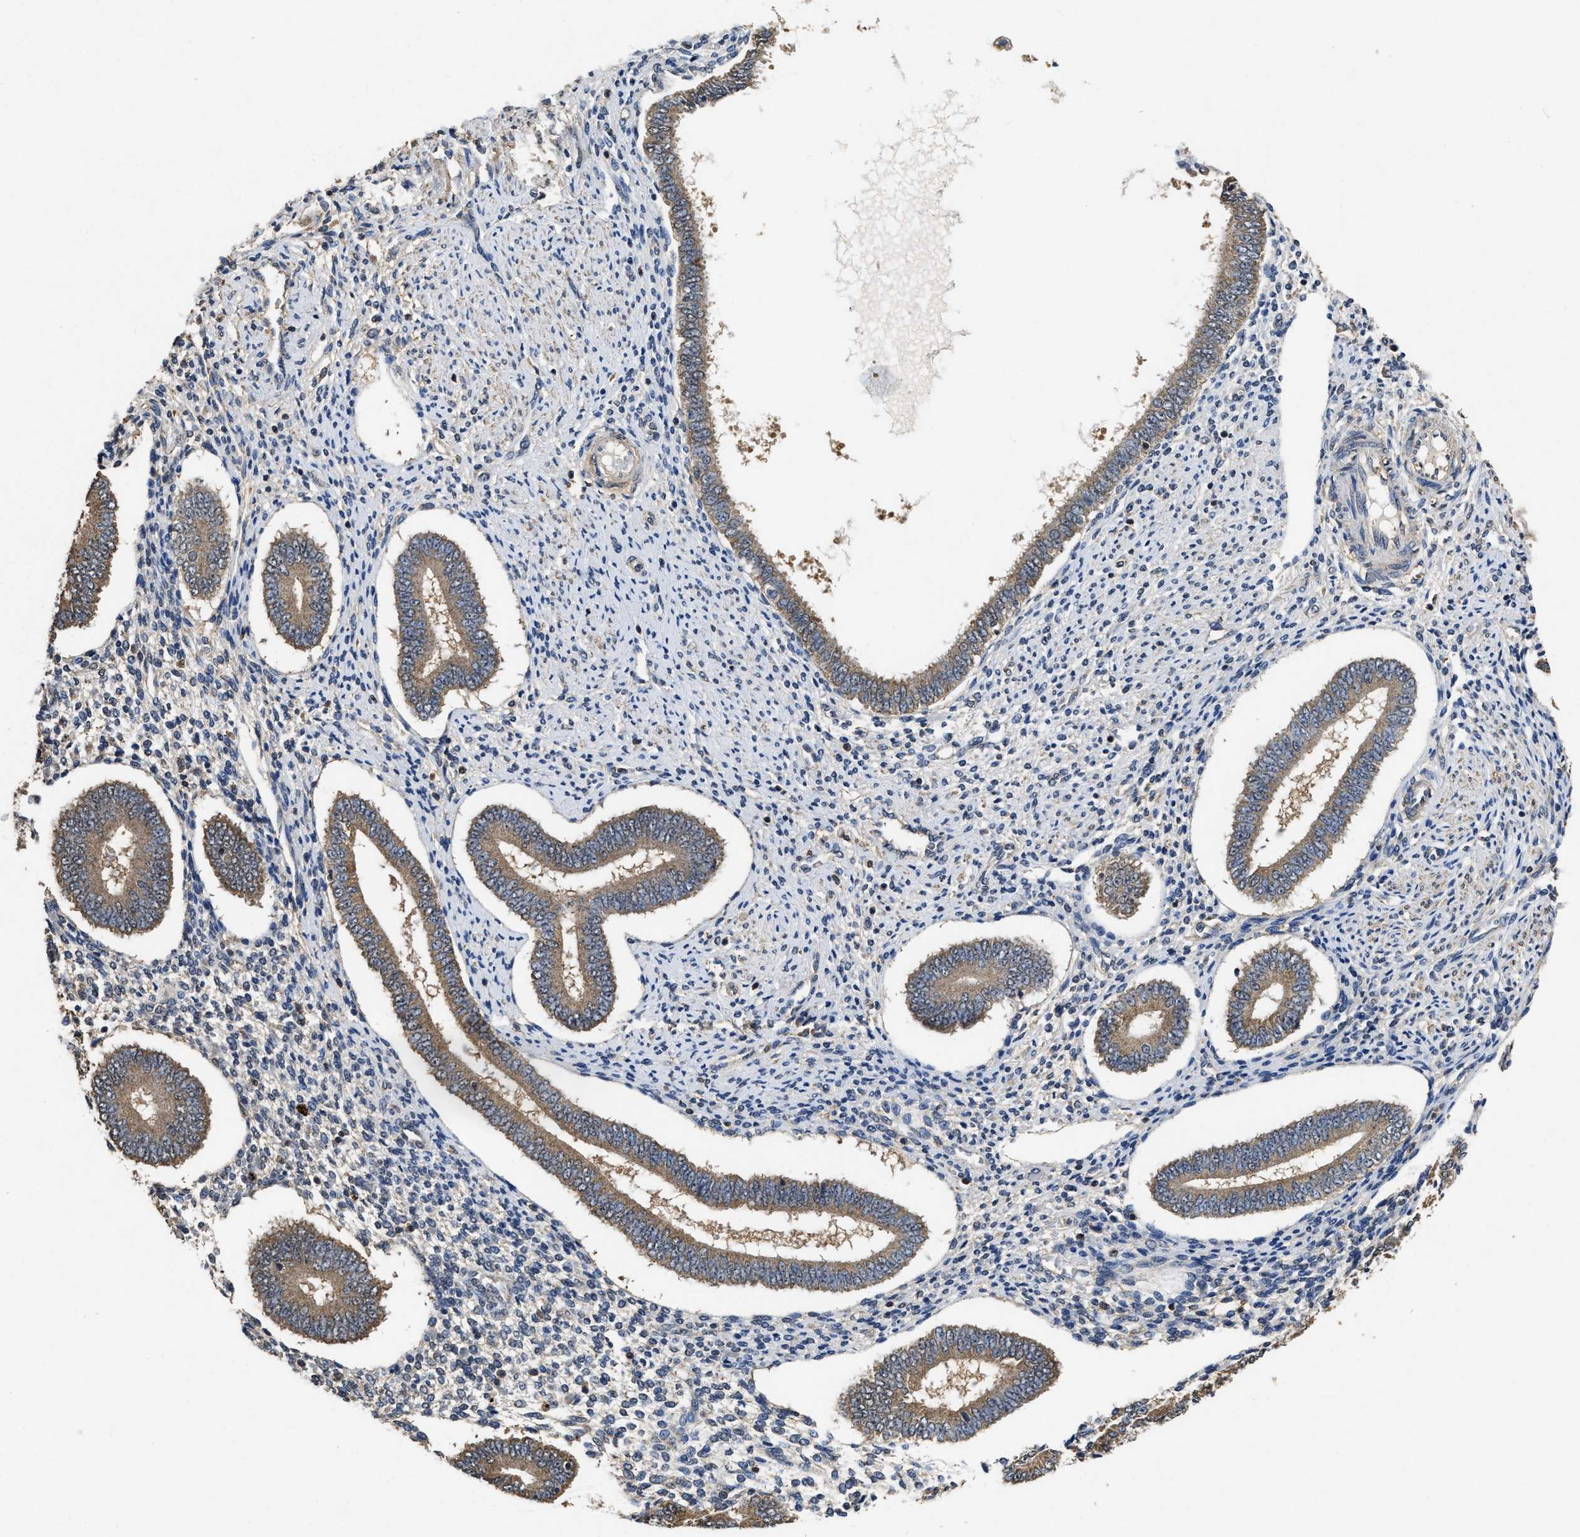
{"staining": {"intensity": "weak", "quantity": "25%-75%", "location": "cytoplasmic/membranous"}, "tissue": "endometrium", "cell_type": "Cells in endometrial stroma", "image_type": "normal", "snomed": [{"axis": "morphology", "description": "Normal tissue, NOS"}, {"axis": "topography", "description": "Endometrium"}], "caption": "Protein positivity by immunohistochemistry (IHC) displays weak cytoplasmic/membranous staining in approximately 25%-75% of cells in endometrial stroma in normal endometrium. Using DAB (brown) and hematoxylin (blue) stains, captured at high magnification using brightfield microscopy.", "gene": "ACAT2", "patient": {"sex": "female", "age": 42}}